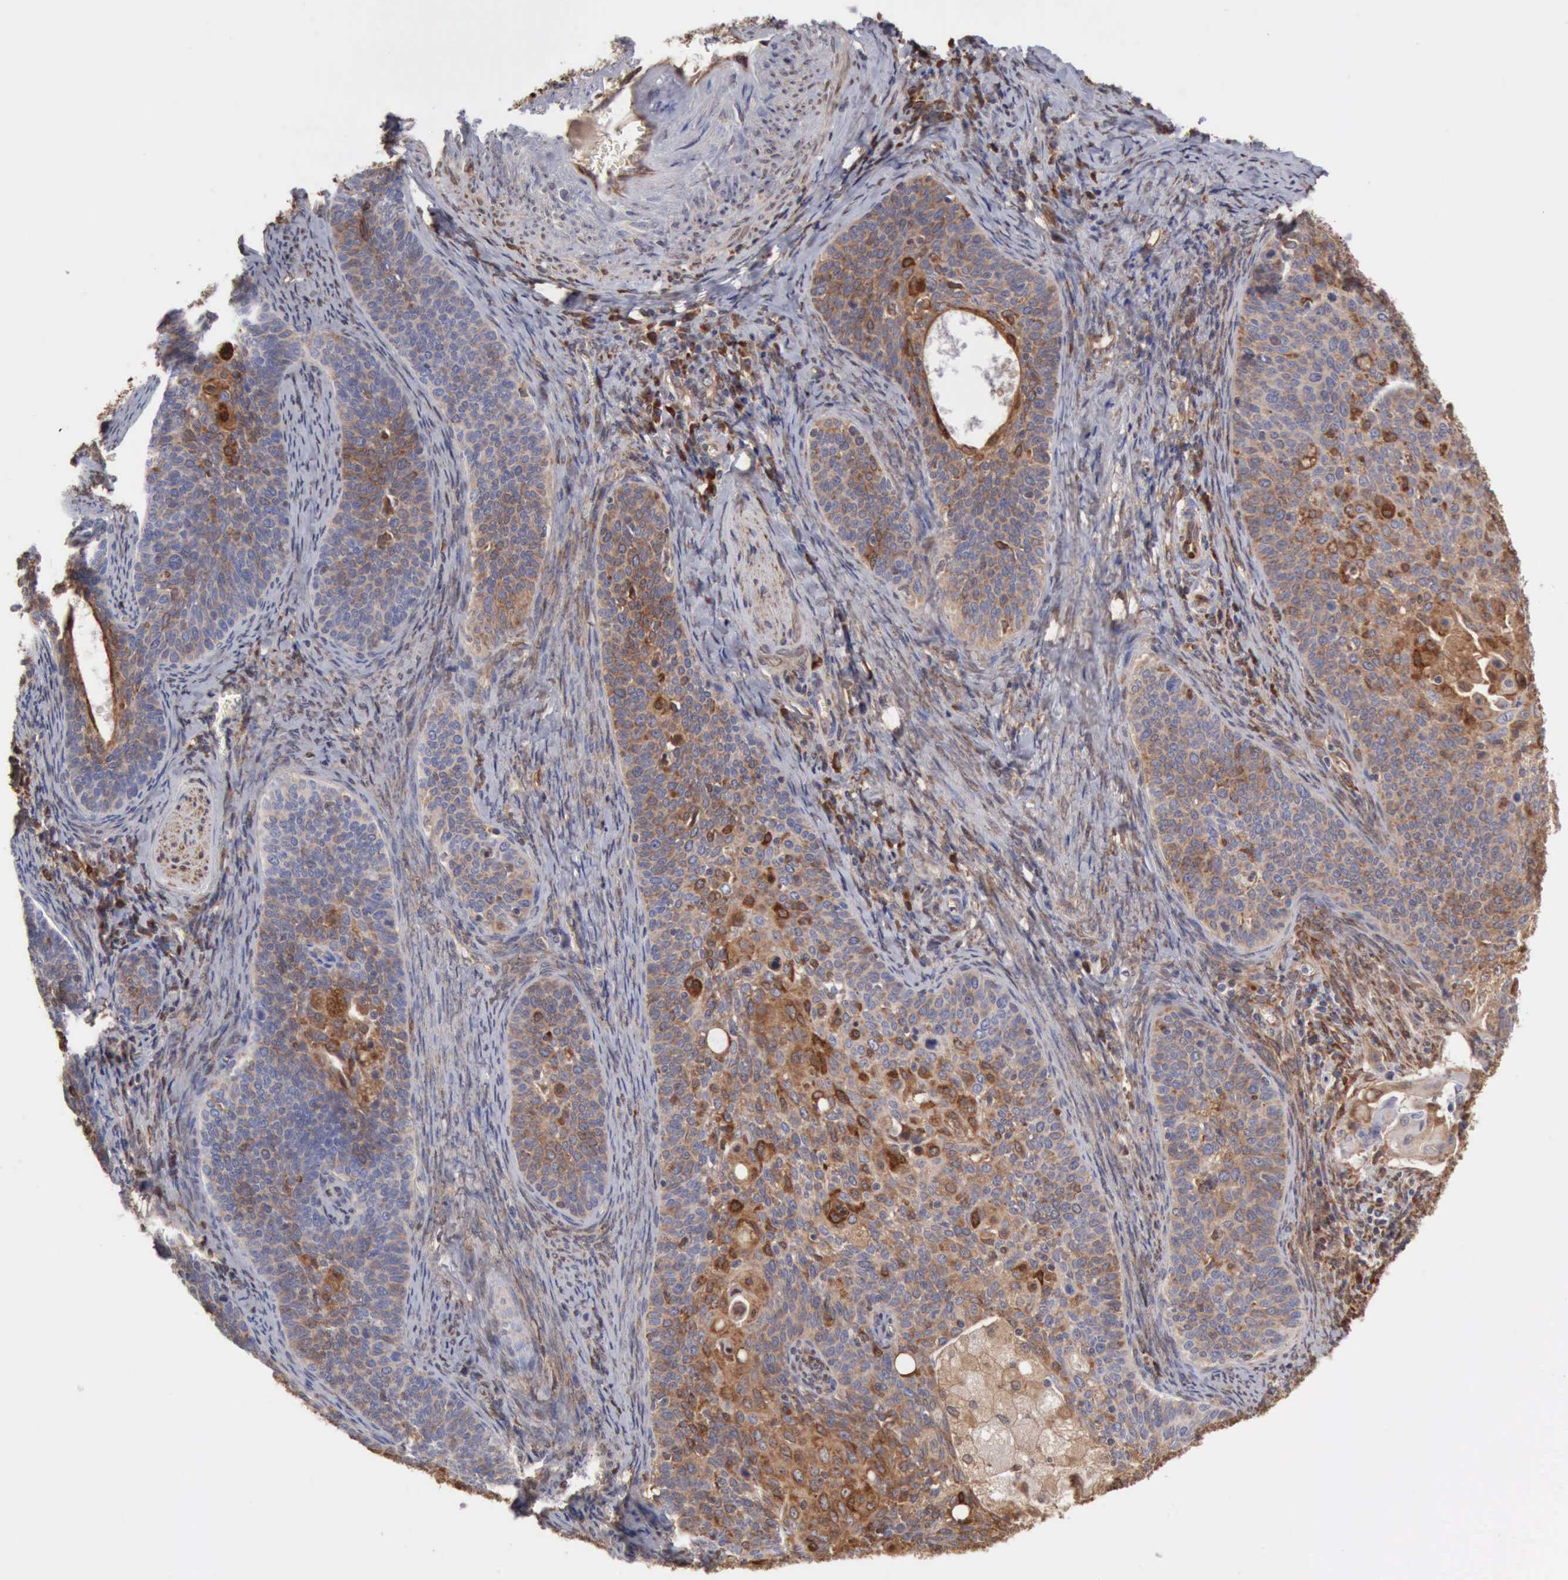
{"staining": {"intensity": "strong", "quantity": ">75%", "location": "cytoplasmic/membranous"}, "tissue": "cervical cancer", "cell_type": "Tumor cells", "image_type": "cancer", "snomed": [{"axis": "morphology", "description": "Squamous cell carcinoma, NOS"}, {"axis": "topography", "description": "Cervix"}], "caption": "A high amount of strong cytoplasmic/membranous positivity is seen in approximately >75% of tumor cells in cervical cancer (squamous cell carcinoma) tissue. The staining is performed using DAB brown chromogen to label protein expression. The nuclei are counter-stained blue using hematoxylin.", "gene": "APOL2", "patient": {"sex": "female", "age": 33}}